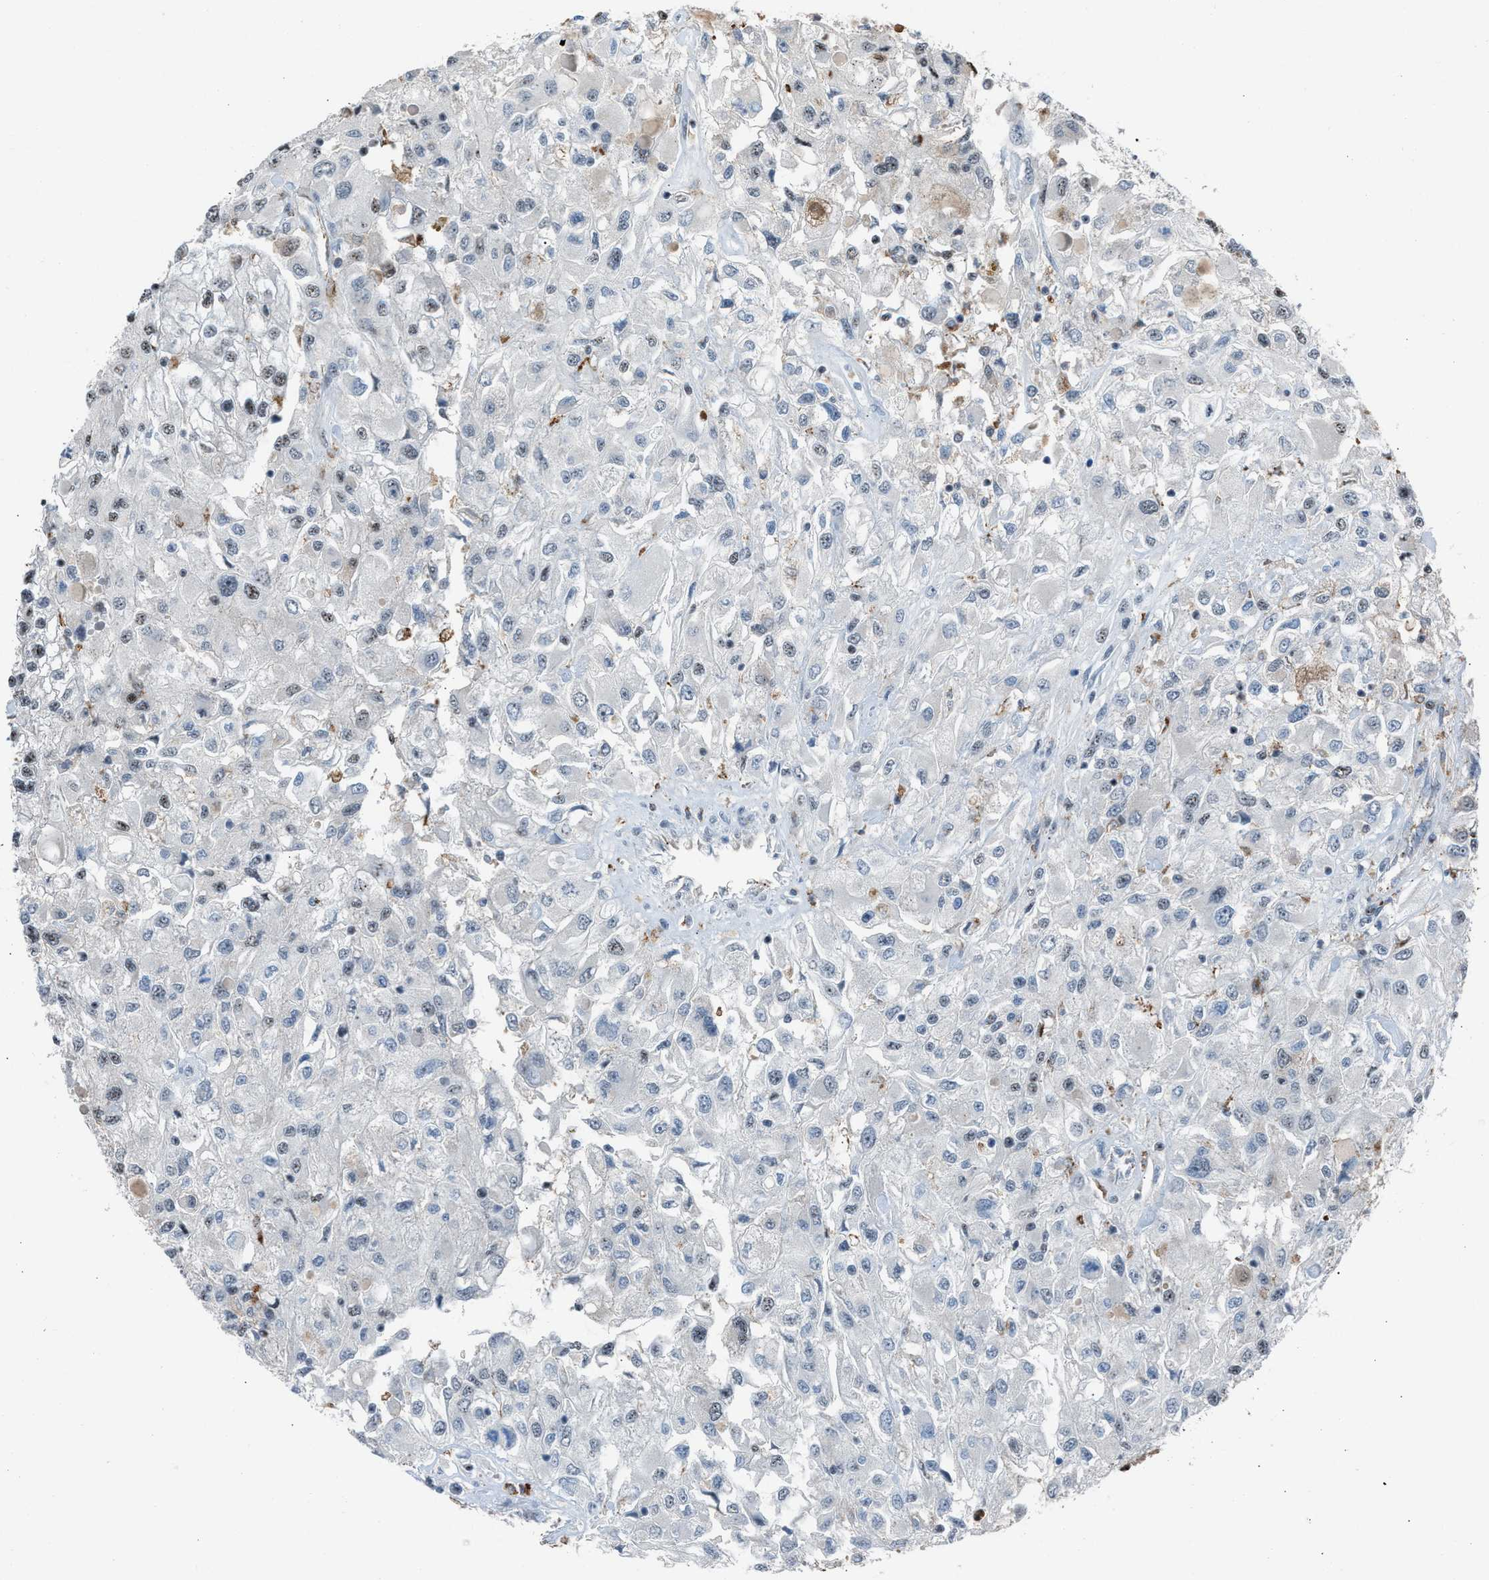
{"staining": {"intensity": "weak", "quantity": "<25%", "location": "nuclear"}, "tissue": "renal cancer", "cell_type": "Tumor cells", "image_type": "cancer", "snomed": [{"axis": "morphology", "description": "Adenocarcinoma, NOS"}, {"axis": "topography", "description": "Kidney"}], "caption": "Histopathology image shows no significant protein staining in tumor cells of renal cancer.", "gene": "CENPP", "patient": {"sex": "female", "age": 52}}